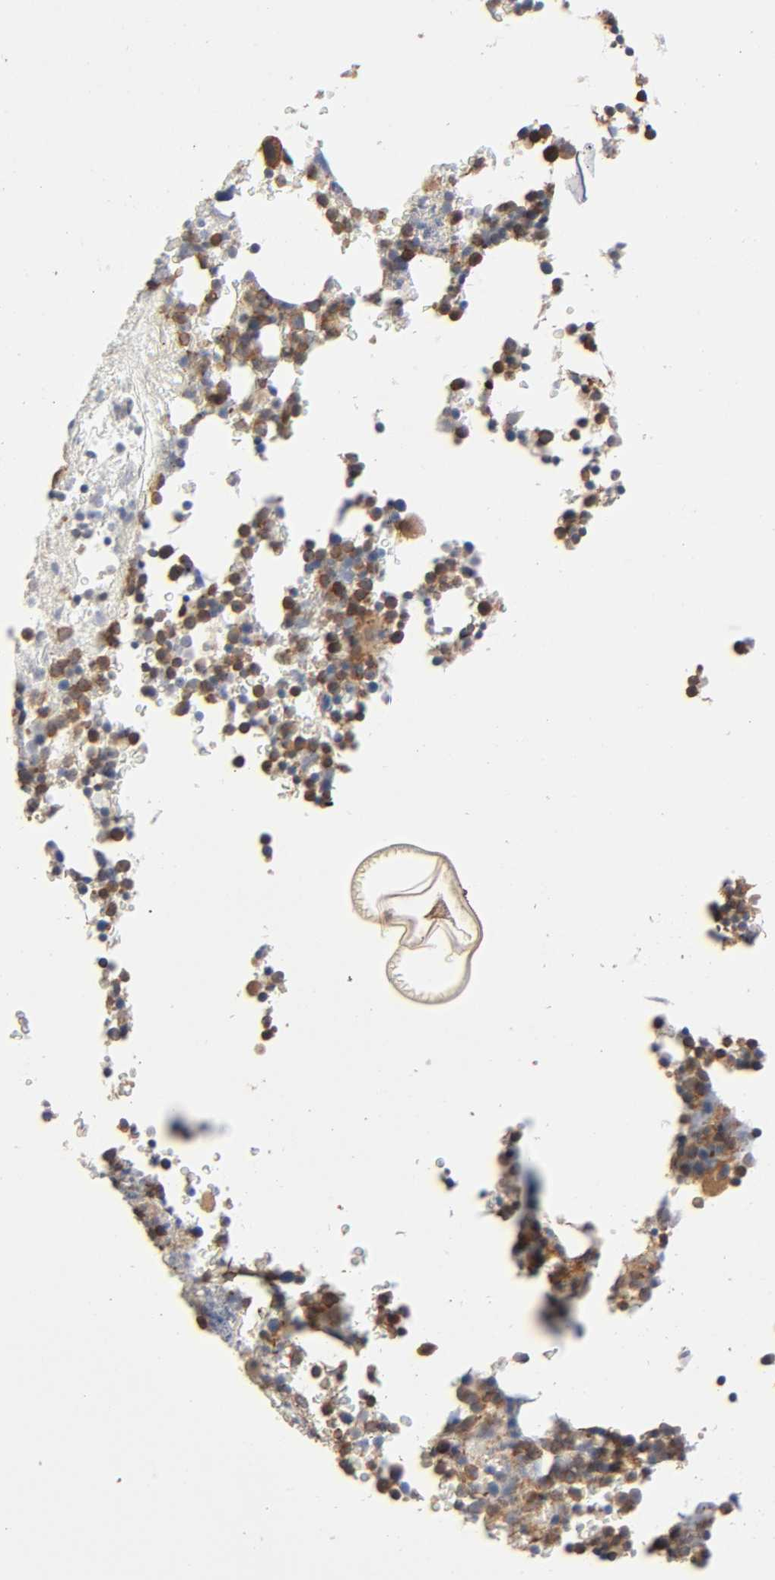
{"staining": {"intensity": "strong", "quantity": "25%-75%", "location": "cytoplasmic/membranous"}, "tissue": "bone marrow", "cell_type": "Hematopoietic cells", "image_type": "normal", "snomed": [{"axis": "morphology", "description": "Normal tissue, NOS"}, {"axis": "topography", "description": "Bone marrow"}], "caption": "About 25%-75% of hematopoietic cells in normal bone marrow exhibit strong cytoplasmic/membranous protein staining as visualized by brown immunohistochemical staining.", "gene": "LAMTOR2", "patient": {"sex": "female", "age": 66}}